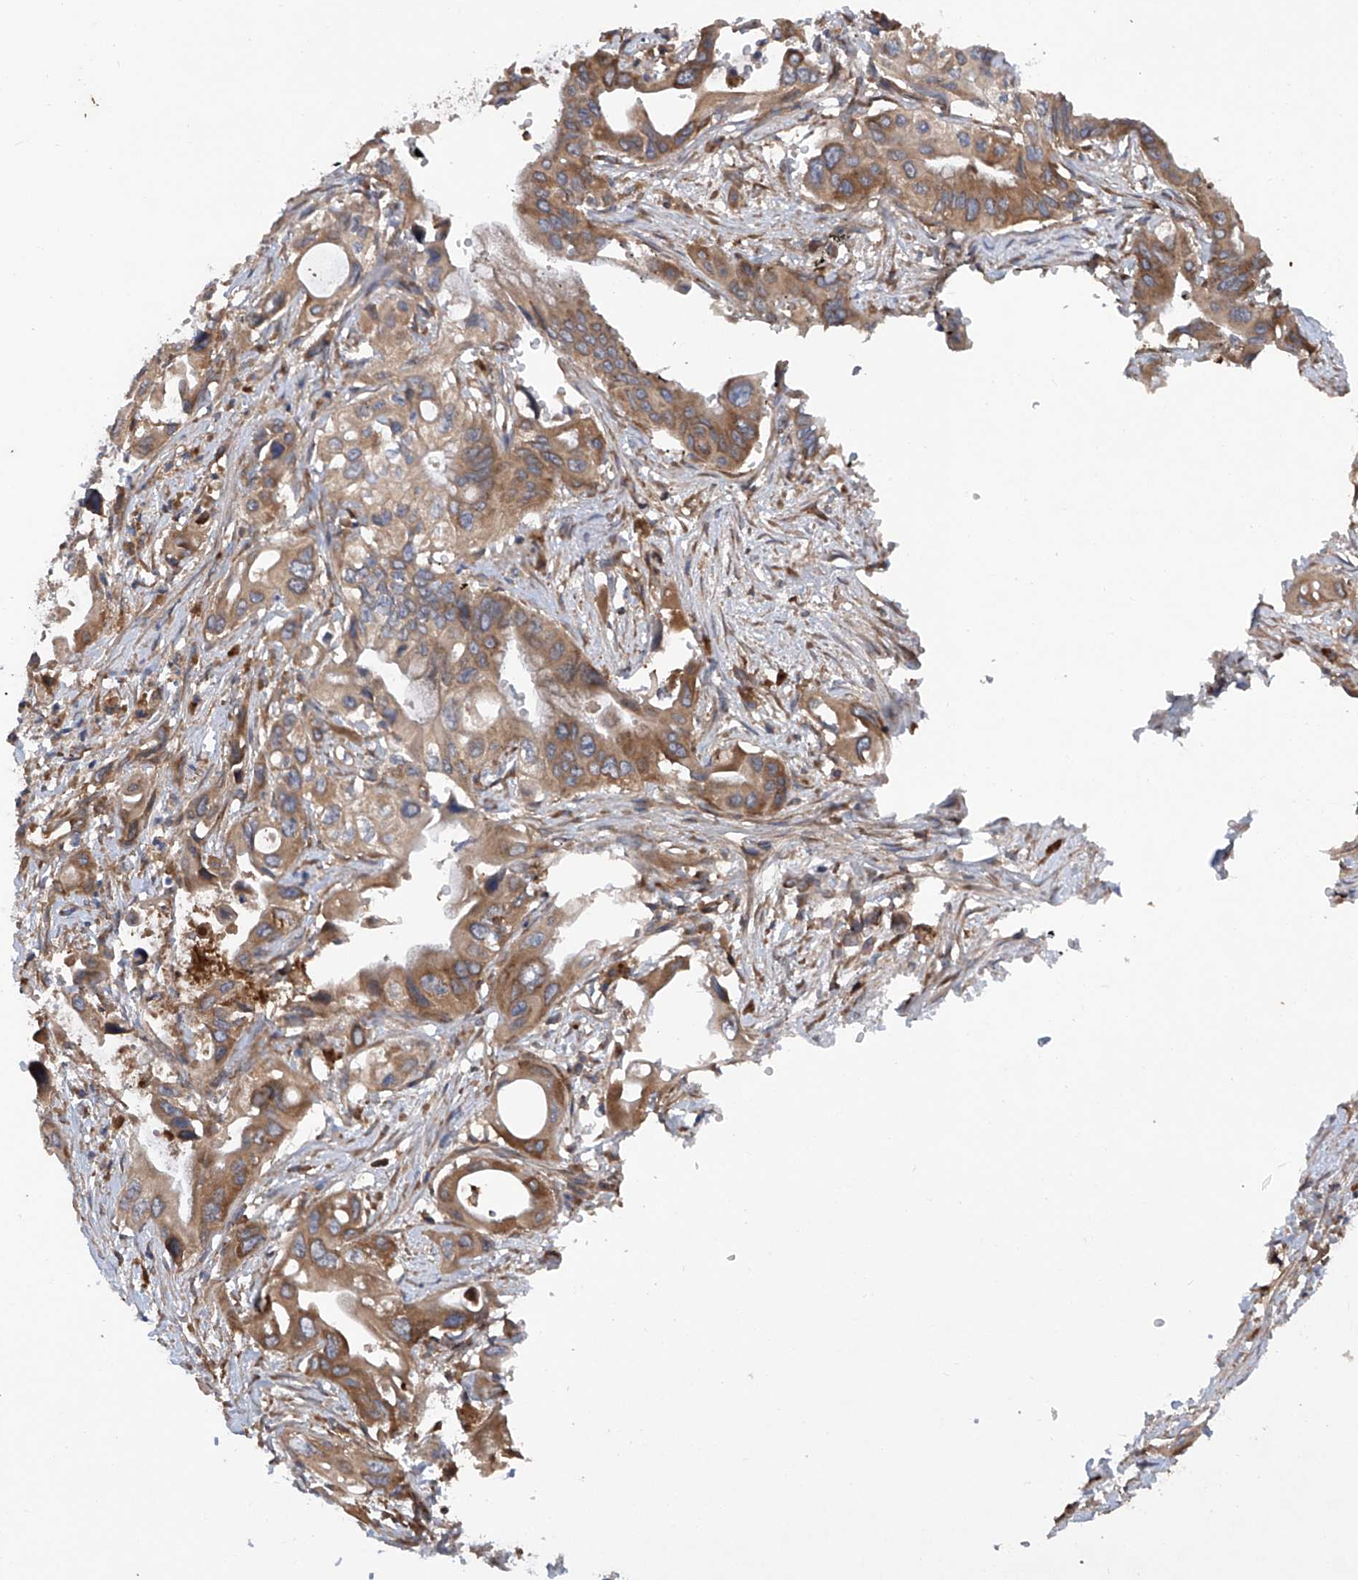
{"staining": {"intensity": "moderate", "quantity": ">75%", "location": "cytoplasmic/membranous"}, "tissue": "pancreatic cancer", "cell_type": "Tumor cells", "image_type": "cancer", "snomed": [{"axis": "morphology", "description": "Adenocarcinoma, NOS"}, {"axis": "topography", "description": "Pancreas"}], "caption": "The image displays immunohistochemical staining of pancreatic cancer. There is moderate cytoplasmic/membranous positivity is identified in approximately >75% of tumor cells. (DAB (3,3'-diaminobenzidine) = brown stain, brightfield microscopy at high magnification).", "gene": "ASCC3", "patient": {"sex": "male", "age": 66}}